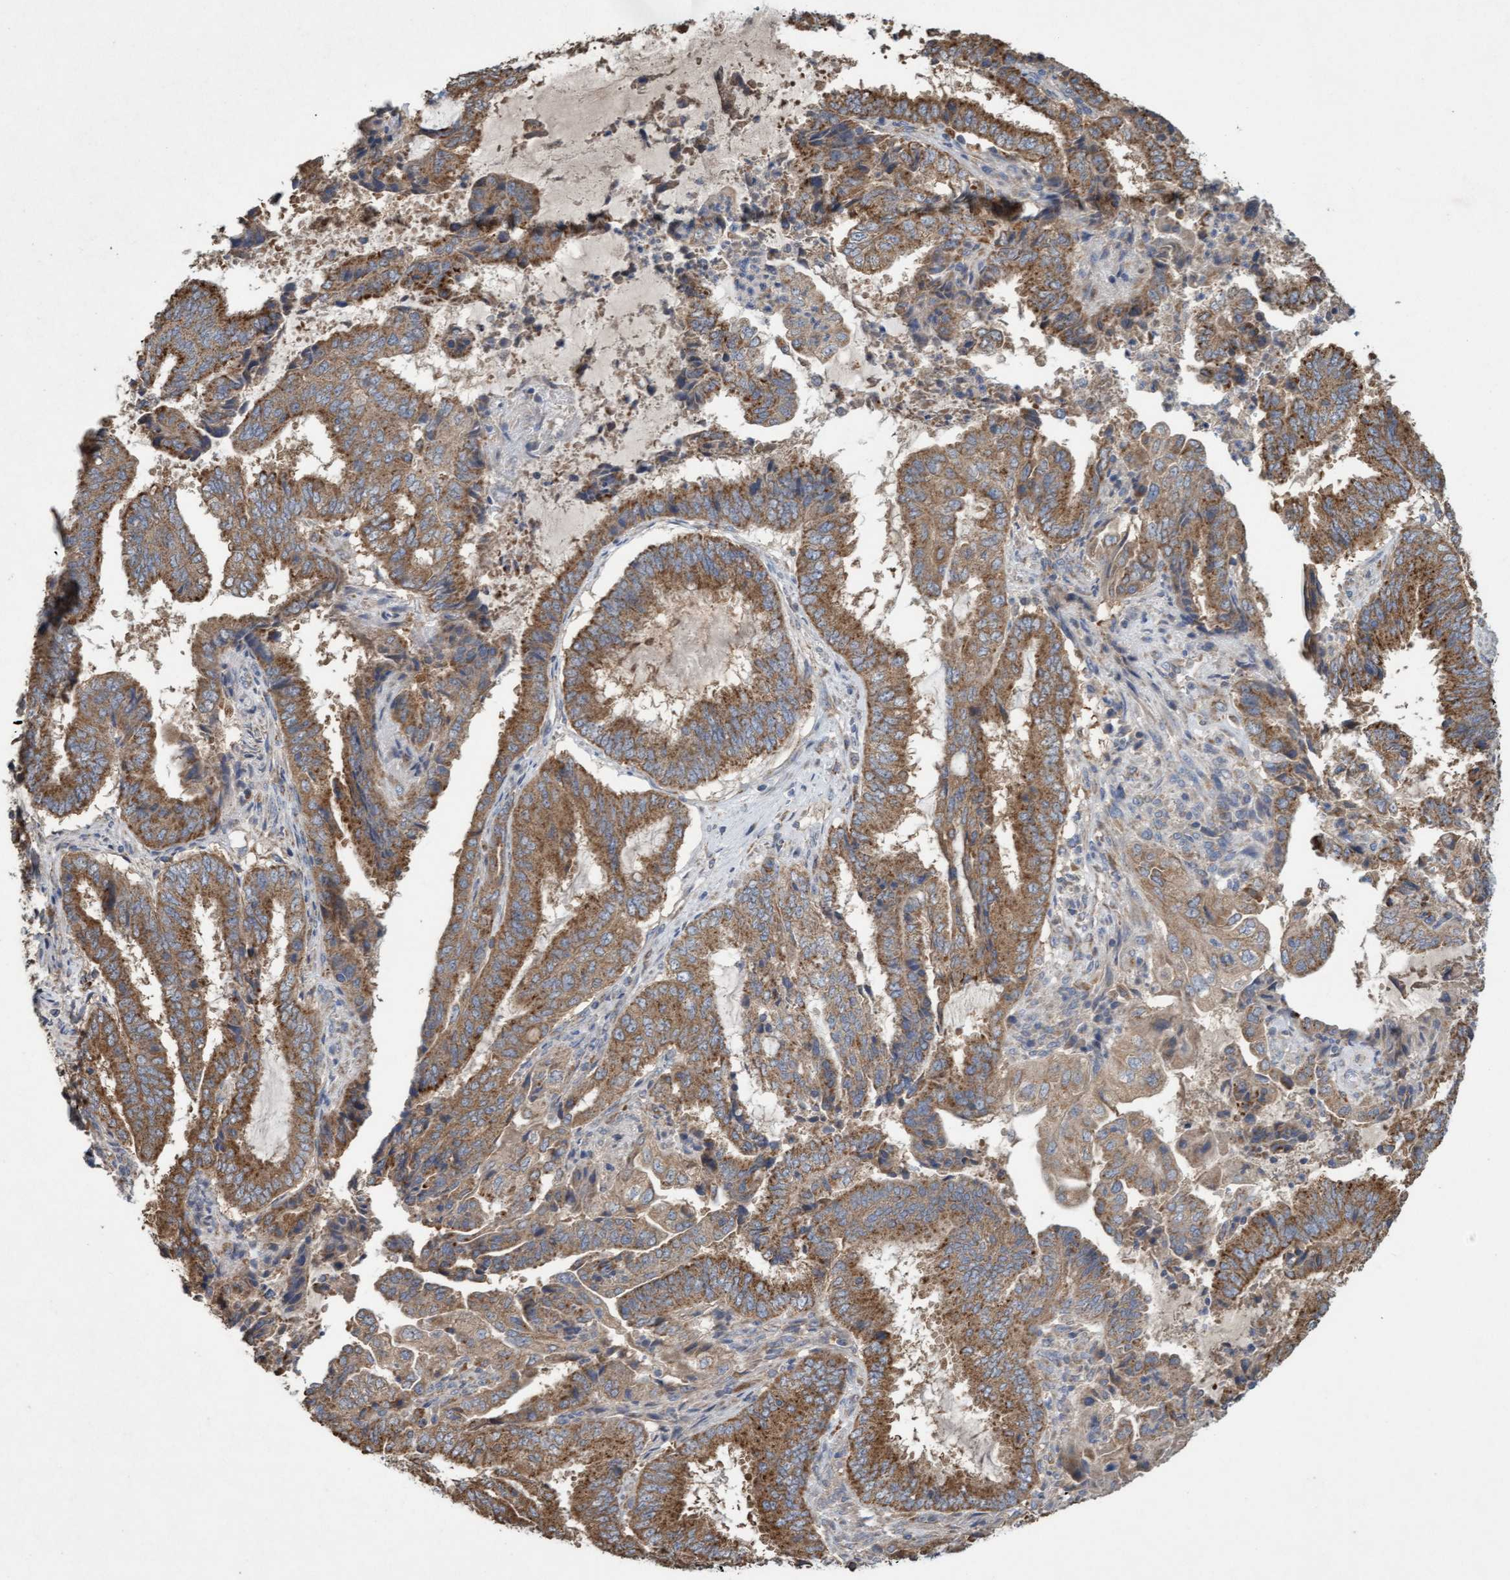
{"staining": {"intensity": "moderate", "quantity": ">75%", "location": "cytoplasmic/membranous"}, "tissue": "endometrial cancer", "cell_type": "Tumor cells", "image_type": "cancer", "snomed": [{"axis": "morphology", "description": "Adenocarcinoma, NOS"}, {"axis": "topography", "description": "Endometrium"}], "caption": "Endometrial adenocarcinoma tissue exhibits moderate cytoplasmic/membranous expression in about >75% of tumor cells", "gene": "ATPAF2", "patient": {"sex": "female", "age": 51}}